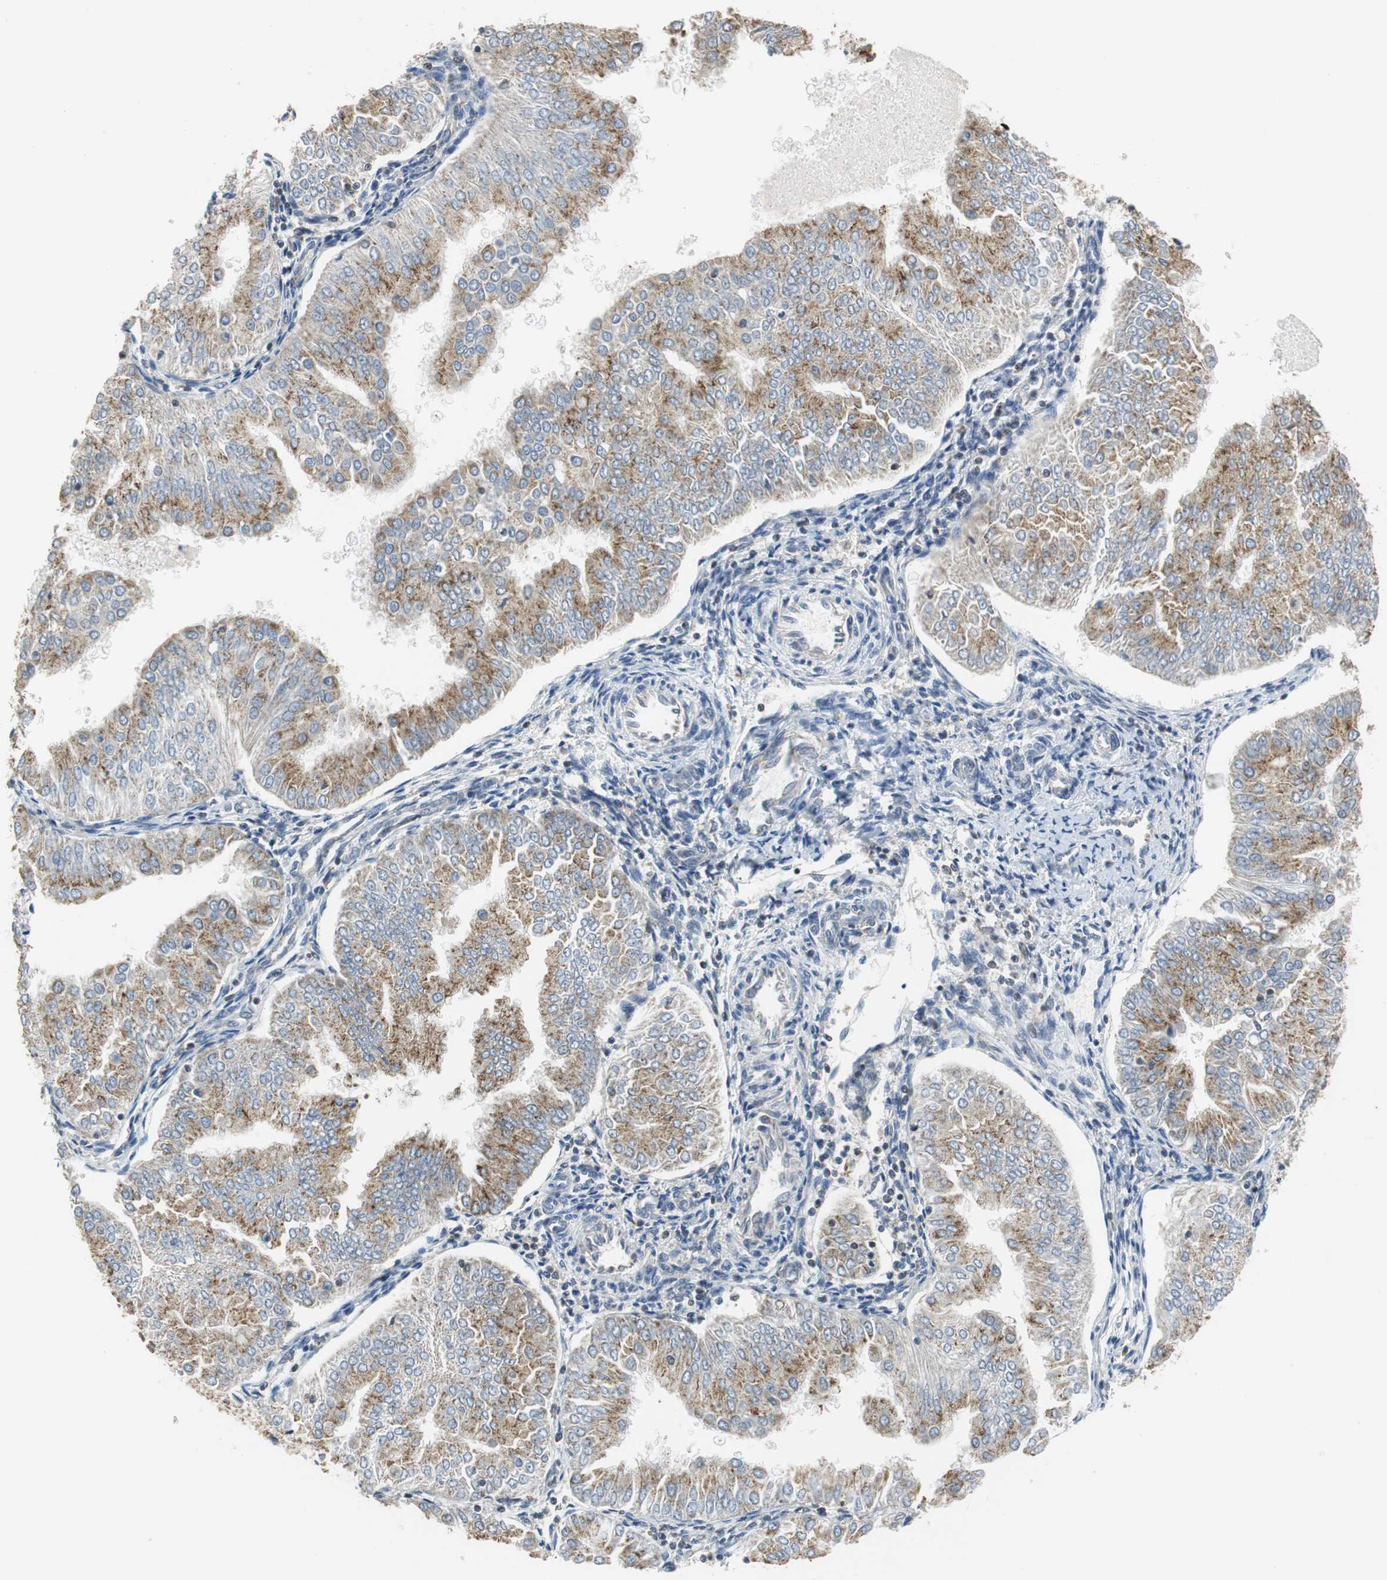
{"staining": {"intensity": "moderate", "quantity": ">75%", "location": "cytoplasmic/membranous"}, "tissue": "endometrial cancer", "cell_type": "Tumor cells", "image_type": "cancer", "snomed": [{"axis": "morphology", "description": "Adenocarcinoma, NOS"}, {"axis": "topography", "description": "Endometrium"}], "caption": "This image shows immunohistochemistry staining of human adenocarcinoma (endometrial), with medium moderate cytoplasmic/membranous positivity in approximately >75% of tumor cells.", "gene": "GSTK1", "patient": {"sex": "female", "age": 53}}